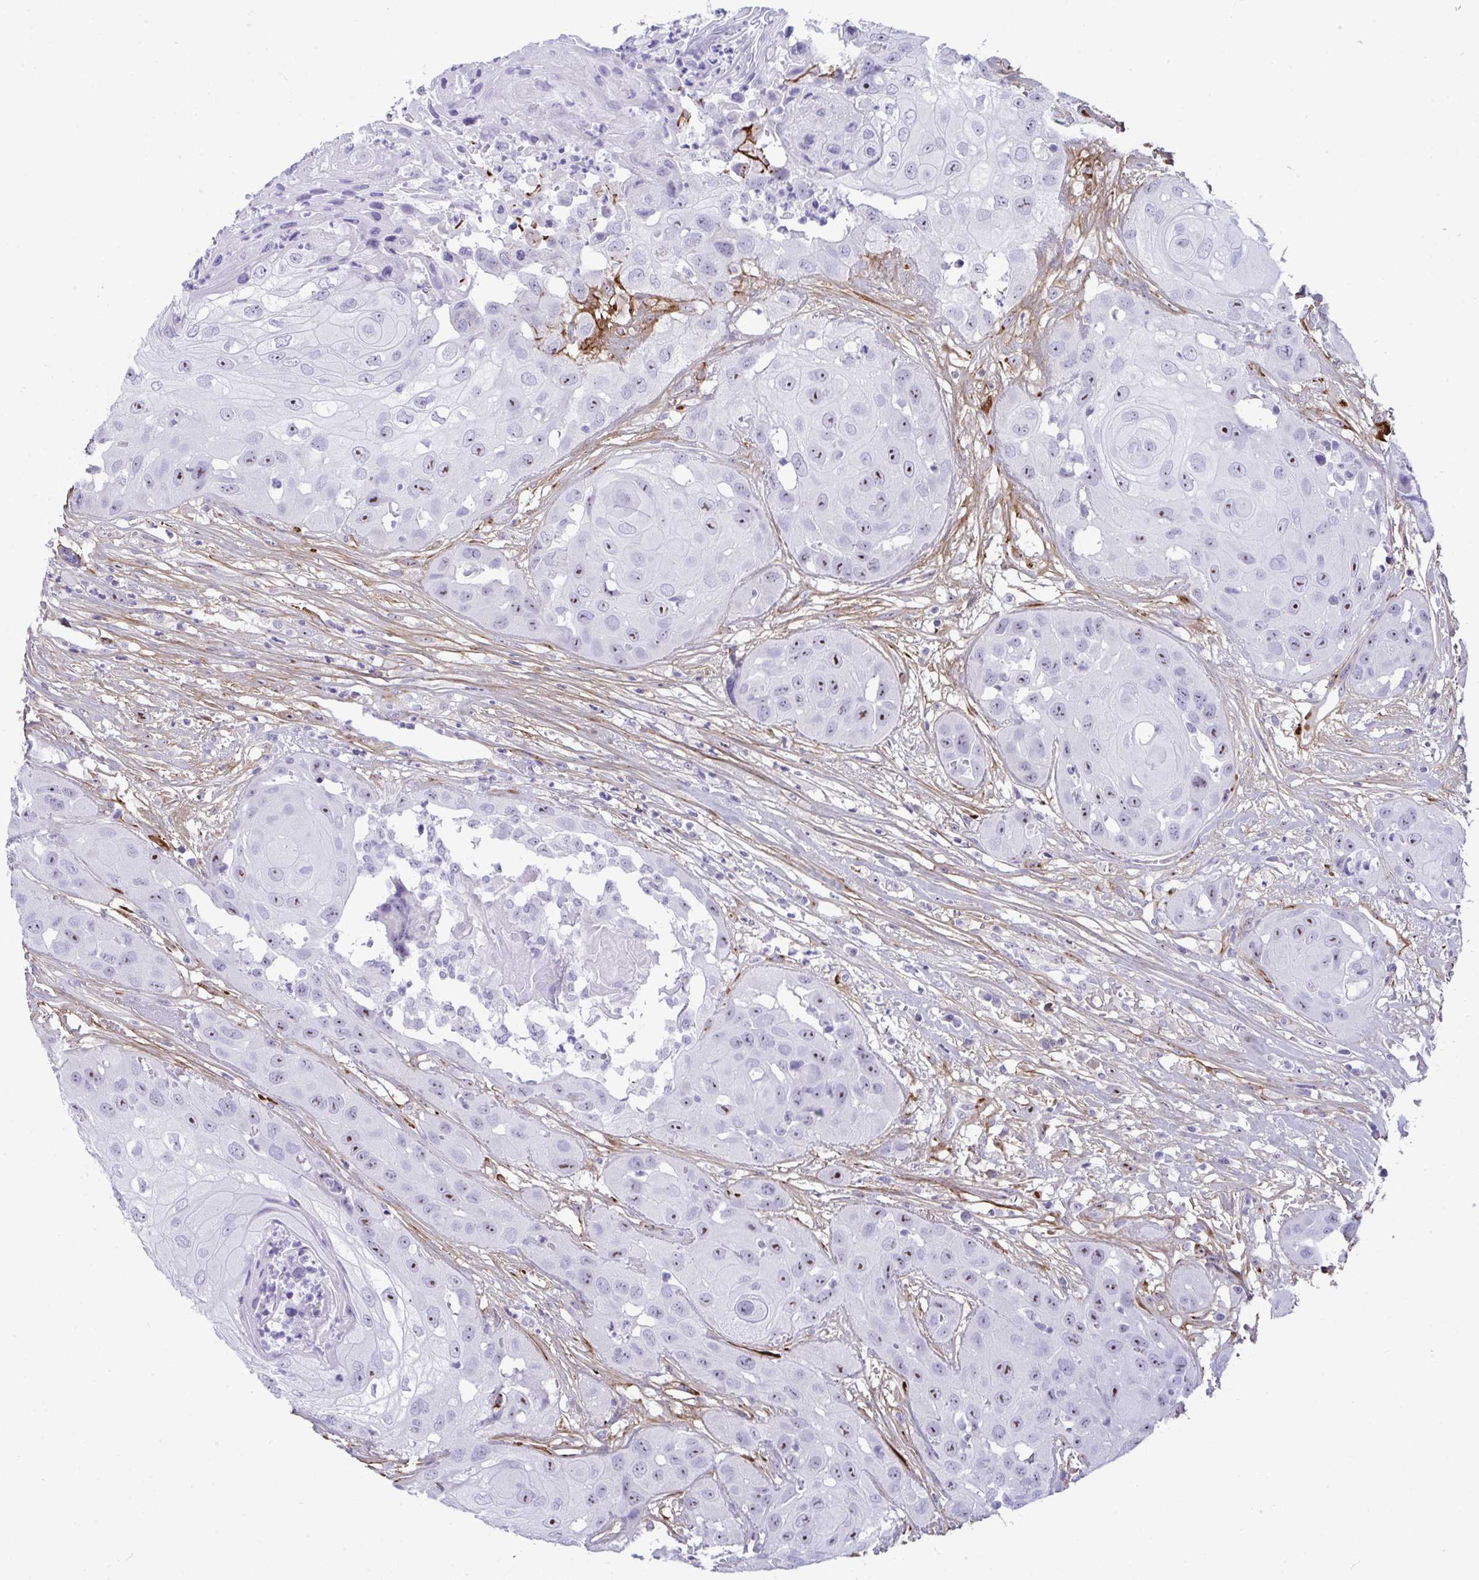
{"staining": {"intensity": "moderate", "quantity": "25%-75%", "location": "nuclear"}, "tissue": "head and neck cancer", "cell_type": "Tumor cells", "image_type": "cancer", "snomed": [{"axis": "morphology", "description": "Squamous cell carcinoma, NOS"}, {"axis": "topography", "description": "Head-Neck"}], "caption": "Protein expression analysis of head and neck cancer (squamous cell carcinoma) demonstrates moderate nuclear positivity in about 25%-75% of tumor cells. Immunohistochemistry (ihc) stains the protein in brown and the nuclei are stained blue.", "gene": "LHFPL6", "patient": {"sex": "male", "age": 83}}